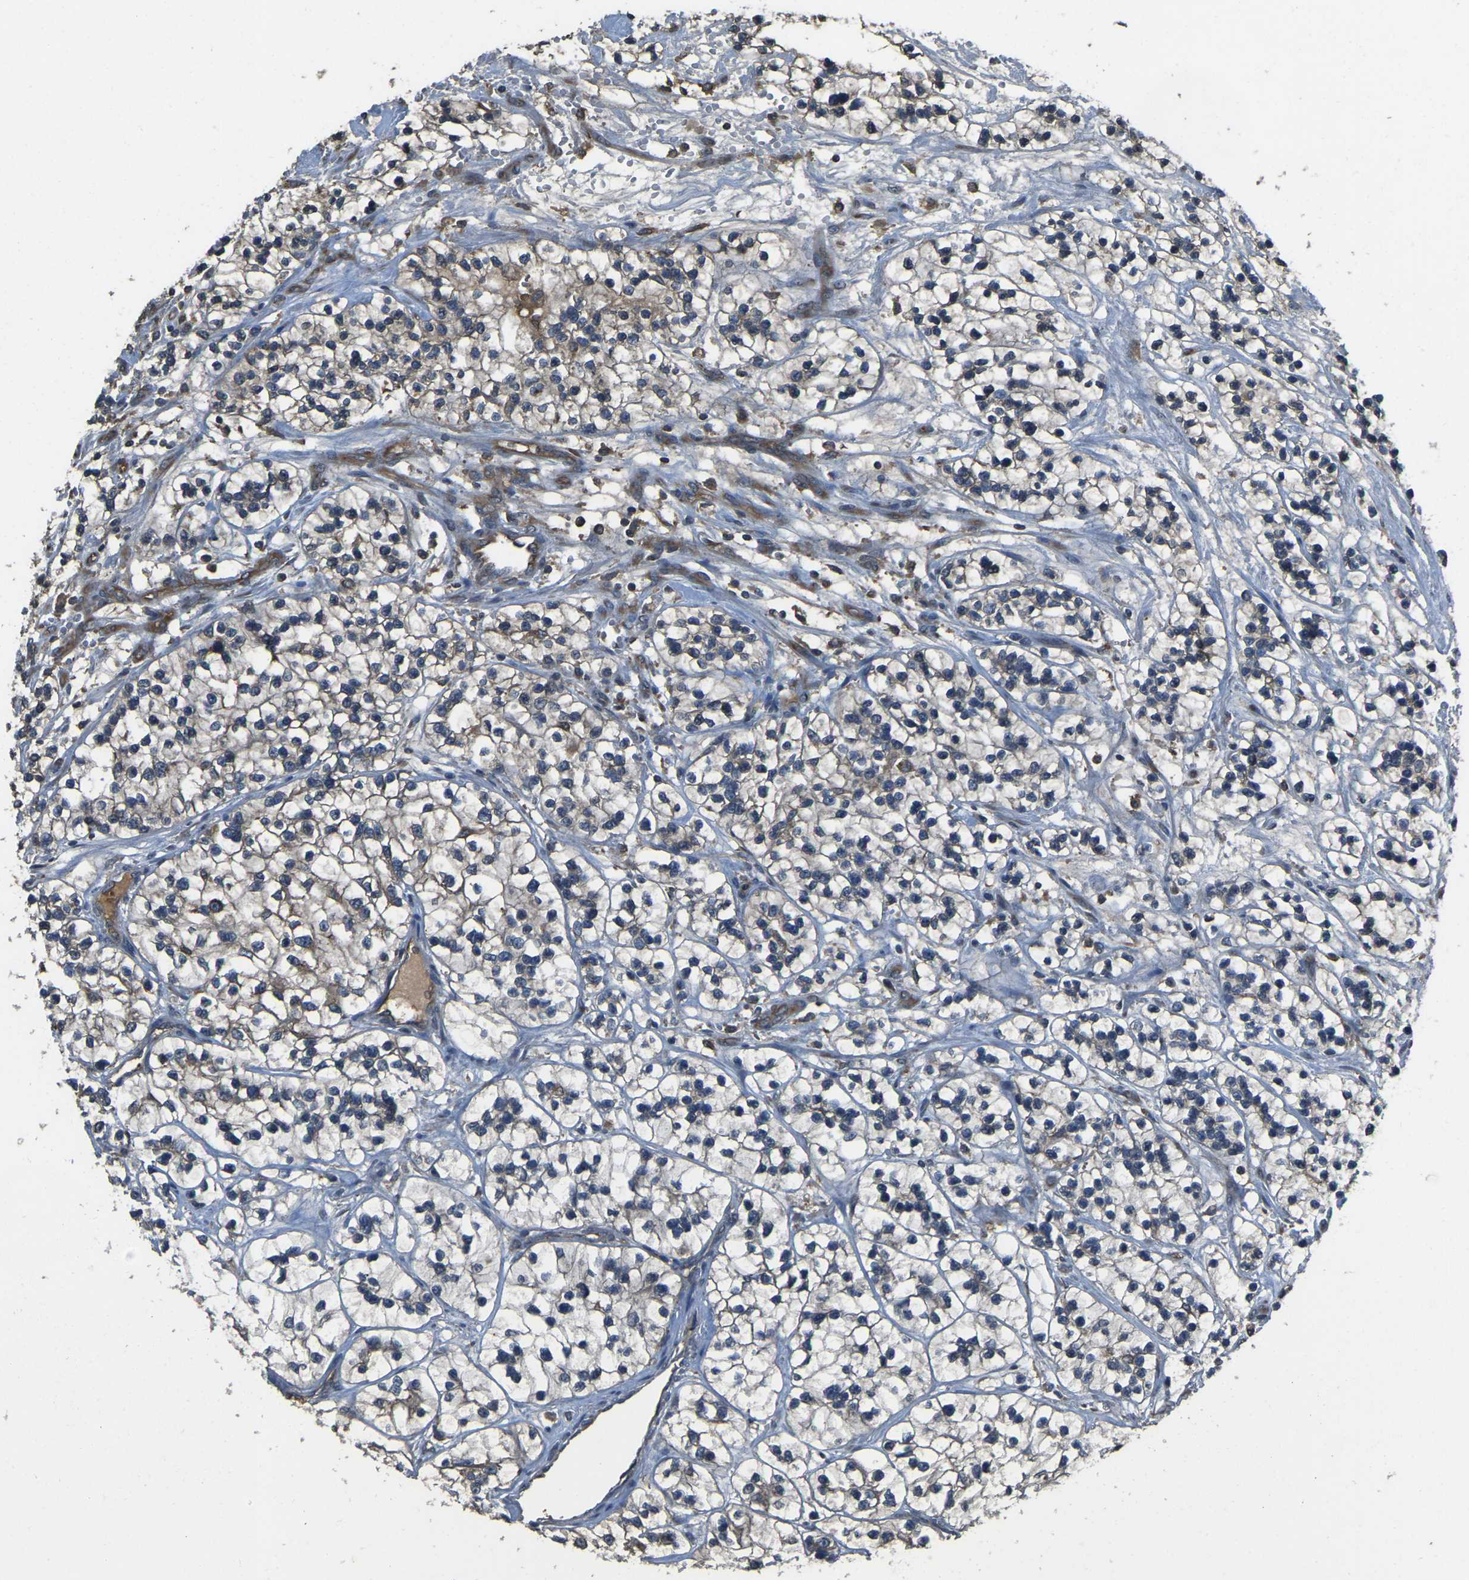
{"staining": {"intensity": "weak", "quantity": ">75%", "location": "cytoplasmic/membranous"}, "tissue": "renal cancer", "cell_type": "Tumor cells", "image_type": "cancer", "snomed": [{"axis": "morphology", "description": "Adenocarcinoma, NOS"}, {"axis": "topography", "description": "Kidney"}], "caption": "About >75% of tumor cells in human adenocarcinoma (renal) demonstrate weak cytoplasmic/membranous protein positivity as visualized by brown immunohistochemical staining.", "gene": "AIMP1", "patient": {"sex": "female", "age": 57}}